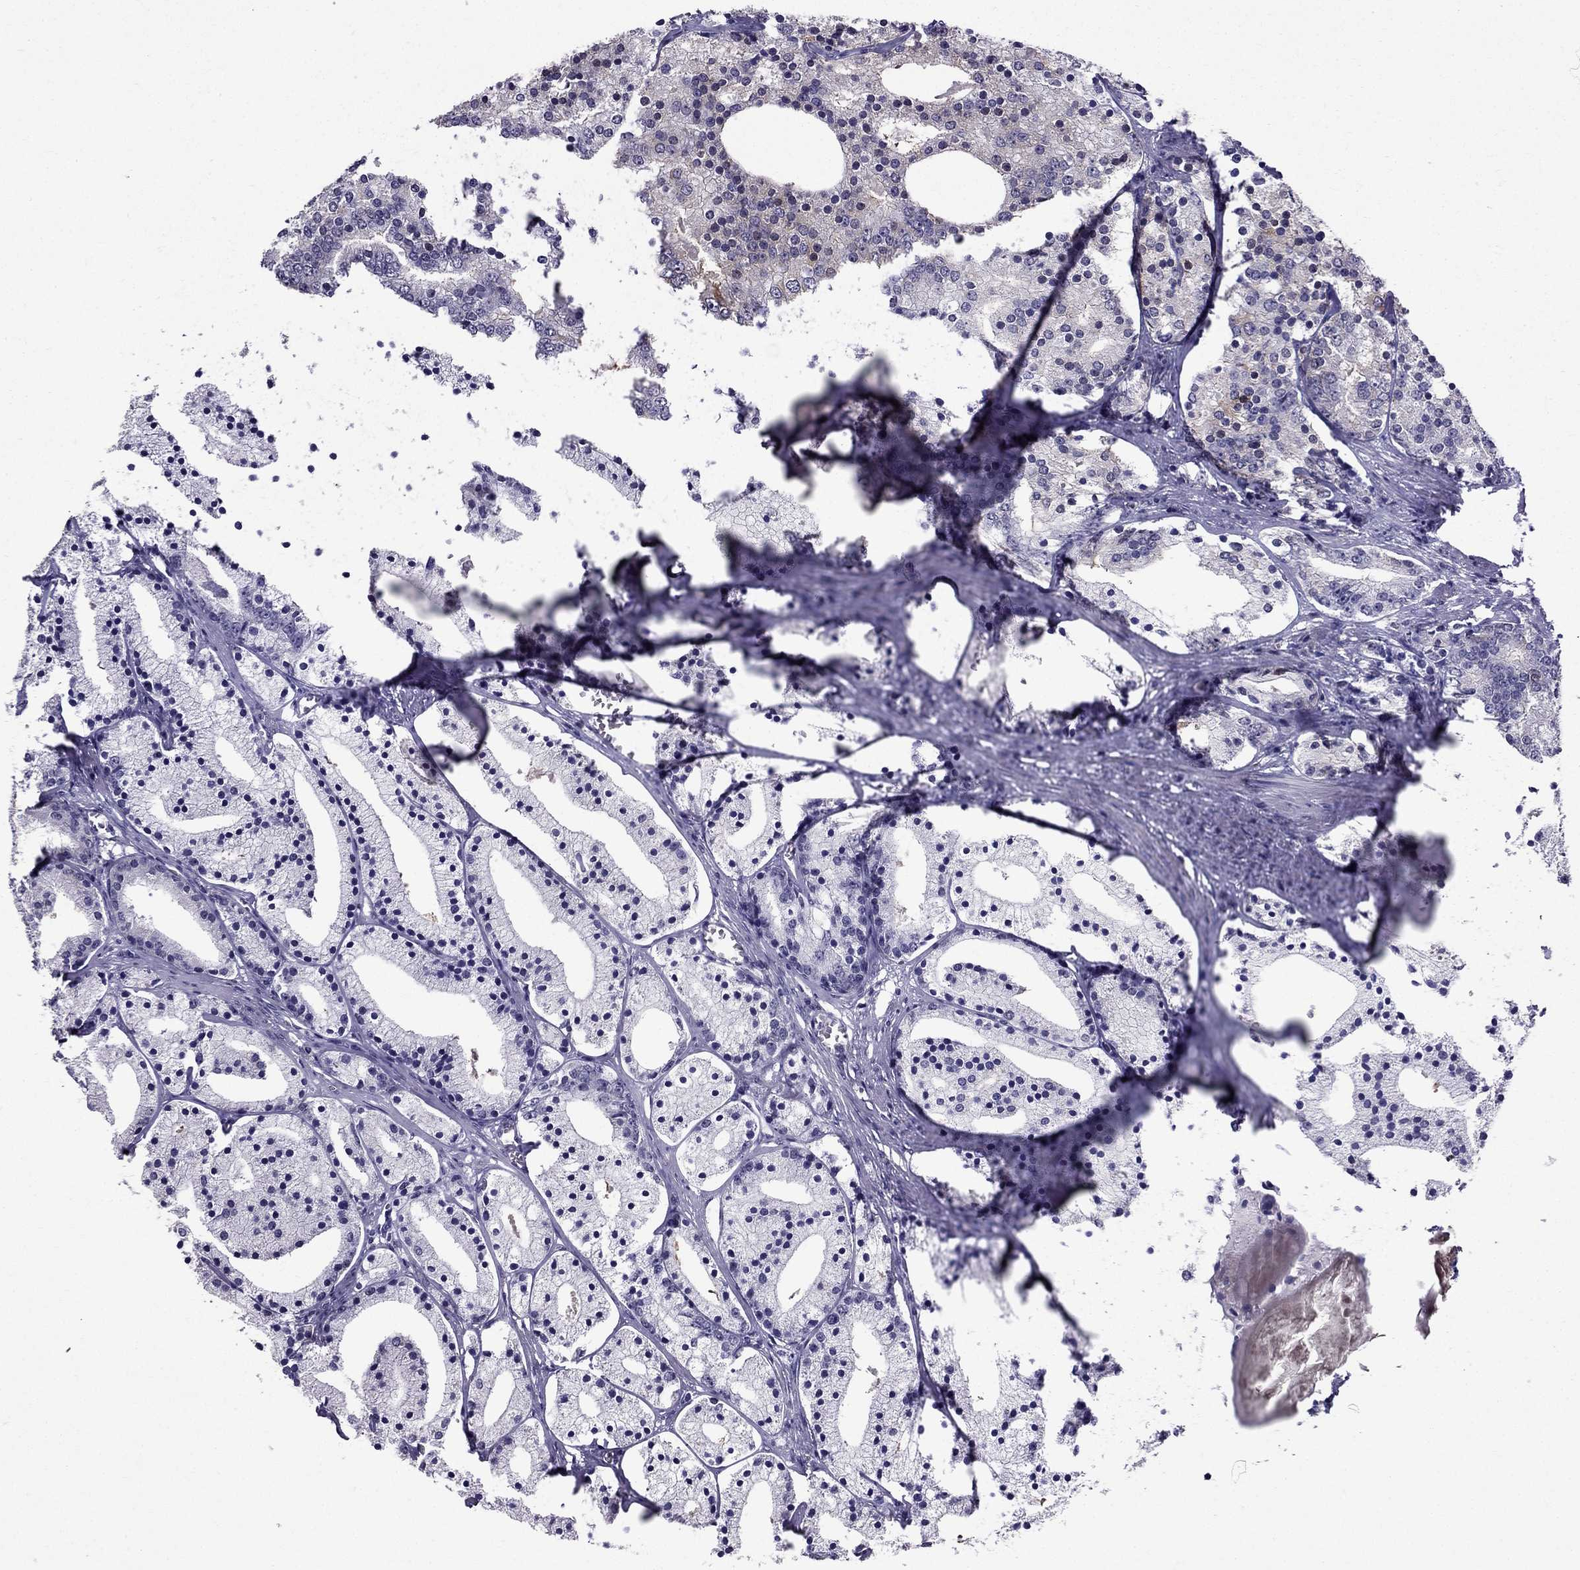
{"staining": {"intensity": "negative", "quantity": "none", "location": "none"}, "tissue": "prostate cancer", "cell_type": "Tumor cells", "image_type": "cancer", "snomed": [{"axis": "morphology", "description": "Adenocarcinoma, NOS"}, {"axis": "topography", "description": "Prostate"}], "caption": "Photomicrograph shows no protein expression in tumor cells of prostate adenocarcinoma tissue.", "gene": "AAK1", "patient": {"sex": "male", "age": 69}}